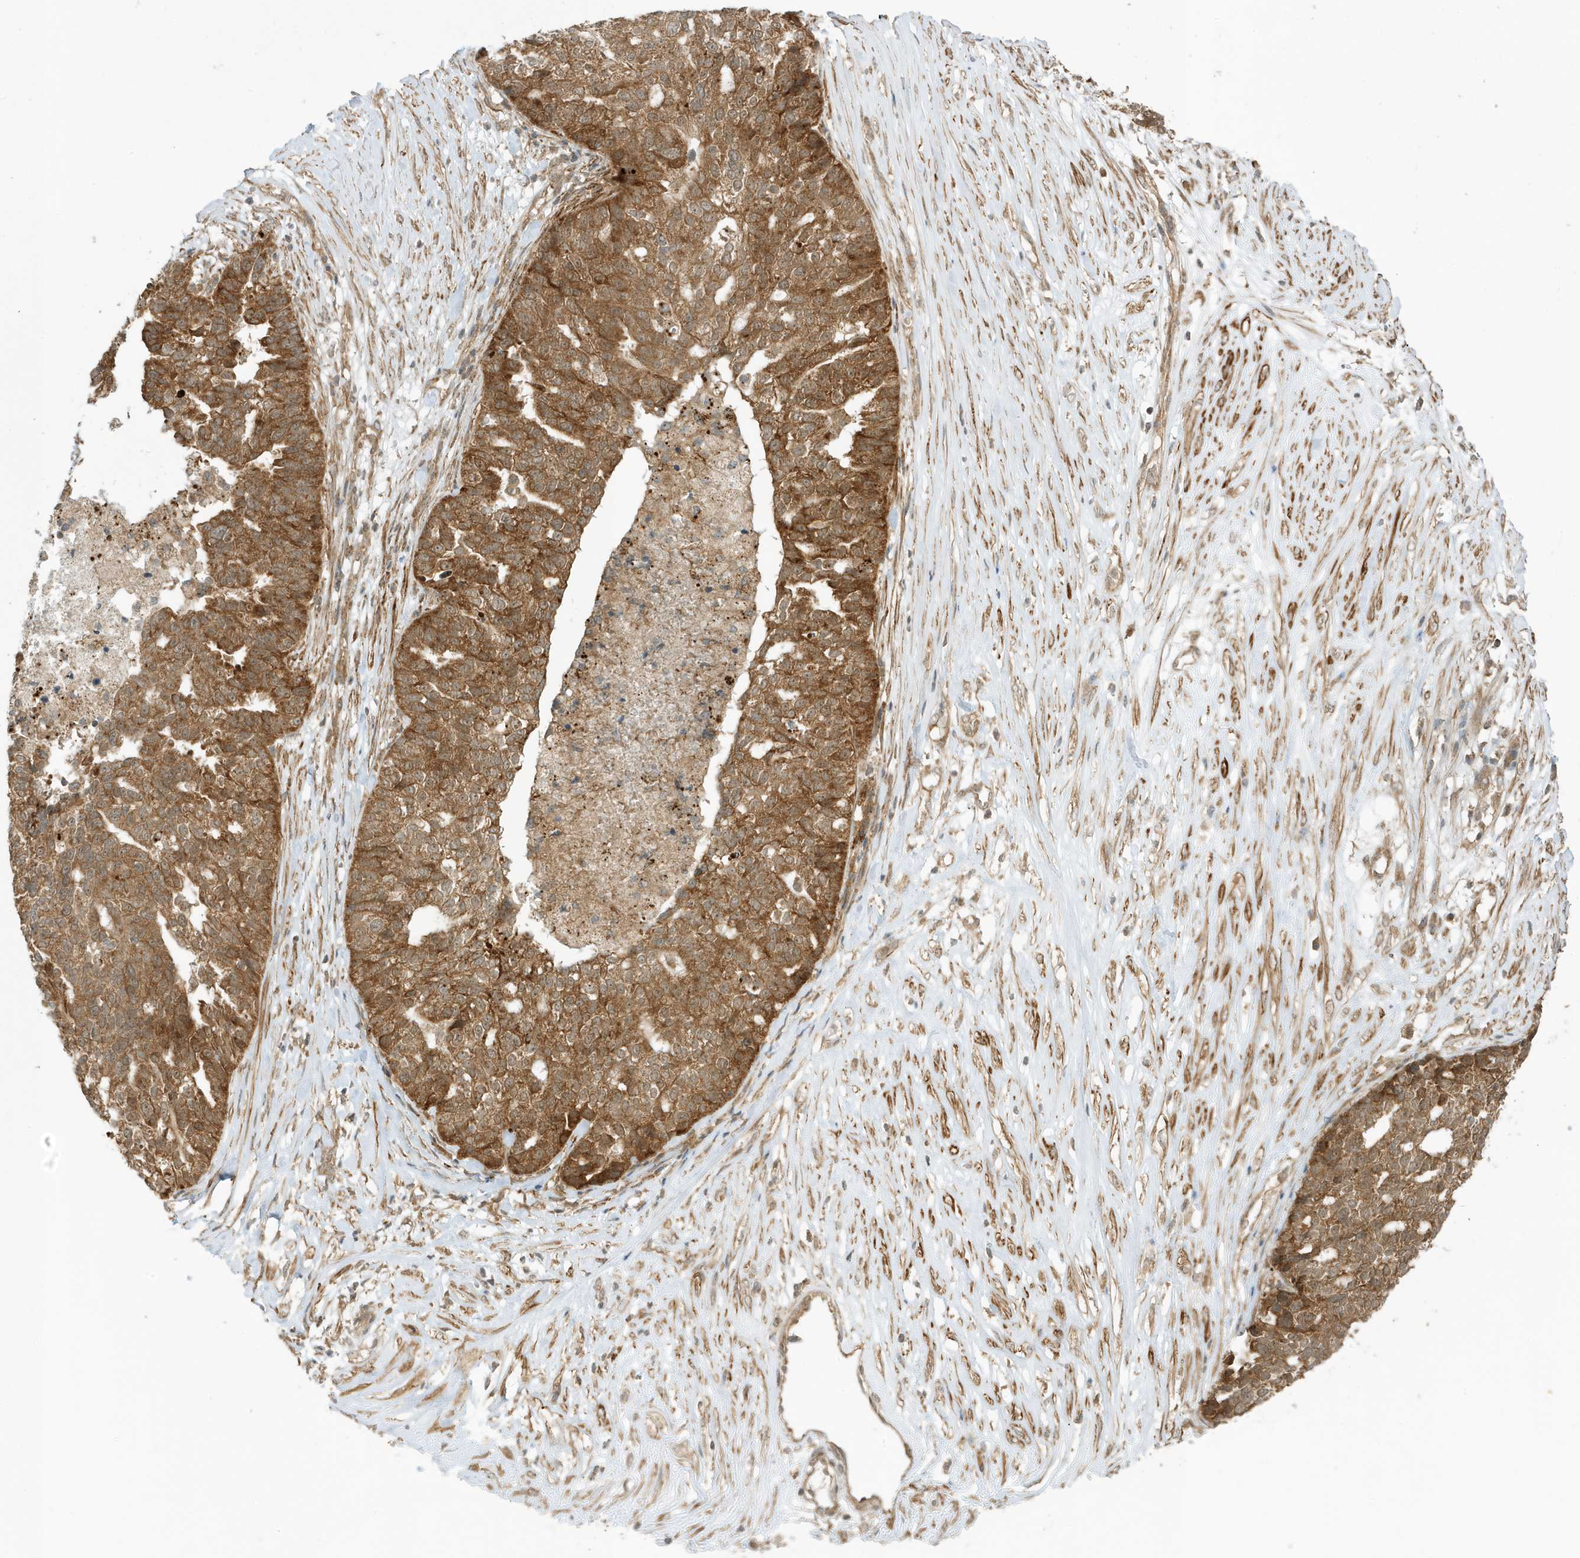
{"staining": {"intensity": "strong", "quantity": ">75%", "location": "cytoplasmic/membranous"}, "tissue": "ovarian cancer", "cell_type": "Tumor cells", "image_type": "cancer", "snomed": [{"axis": "morphology", "description": "Cystadenocarcinoma, serous, NOS"}, {"axis": "topography", "description": "Ovary"}], "caption": "Strong cytoplasmic/membranous protein staining is appreciated in approximately >75% of tumor cells in ovarian cancer. (Stains: DAB in brown, nuclei in blue, Microscopy: brightfield microscopy at high magnification).", "gene": "DHX36", "patient": {"sex": "female", "age": 59}}